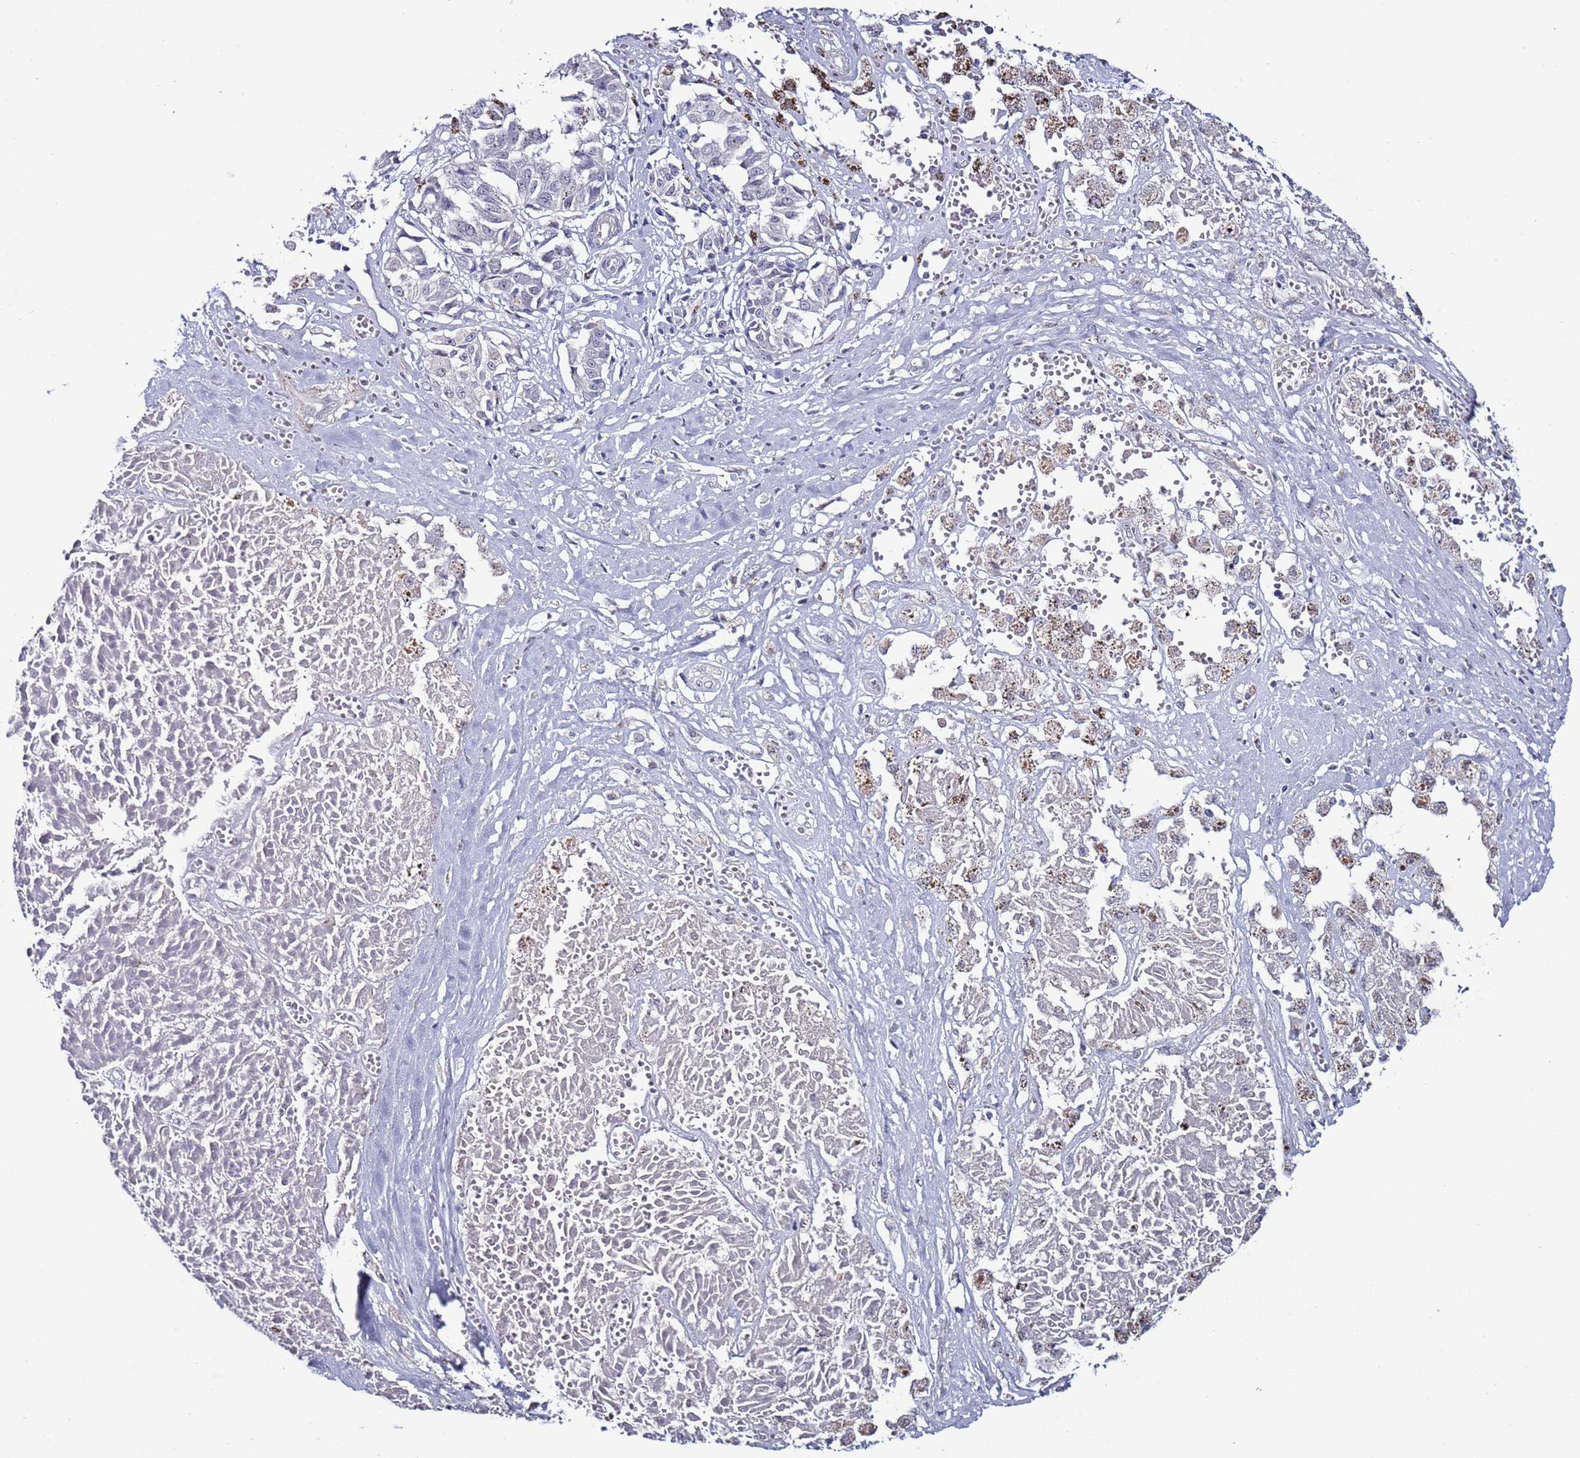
{"staining": {"intensity": "negative", "quantity": "none", "location": "none"}, "tissue": "melanoma", "cell_type": "Tumor cells", "image_type": "cancer", "snomed": [{"axis": "morphology", "description": "Malignant melanoma, NOS"}, {"axis": "topography", "description": "Skin"}], "caption": "DAB immunohistochemical staining of malignant melanoma displays no significant staining in tumor cells.", "gene": "PSMA7", "patient": {"sex": "female", "age": 72}}